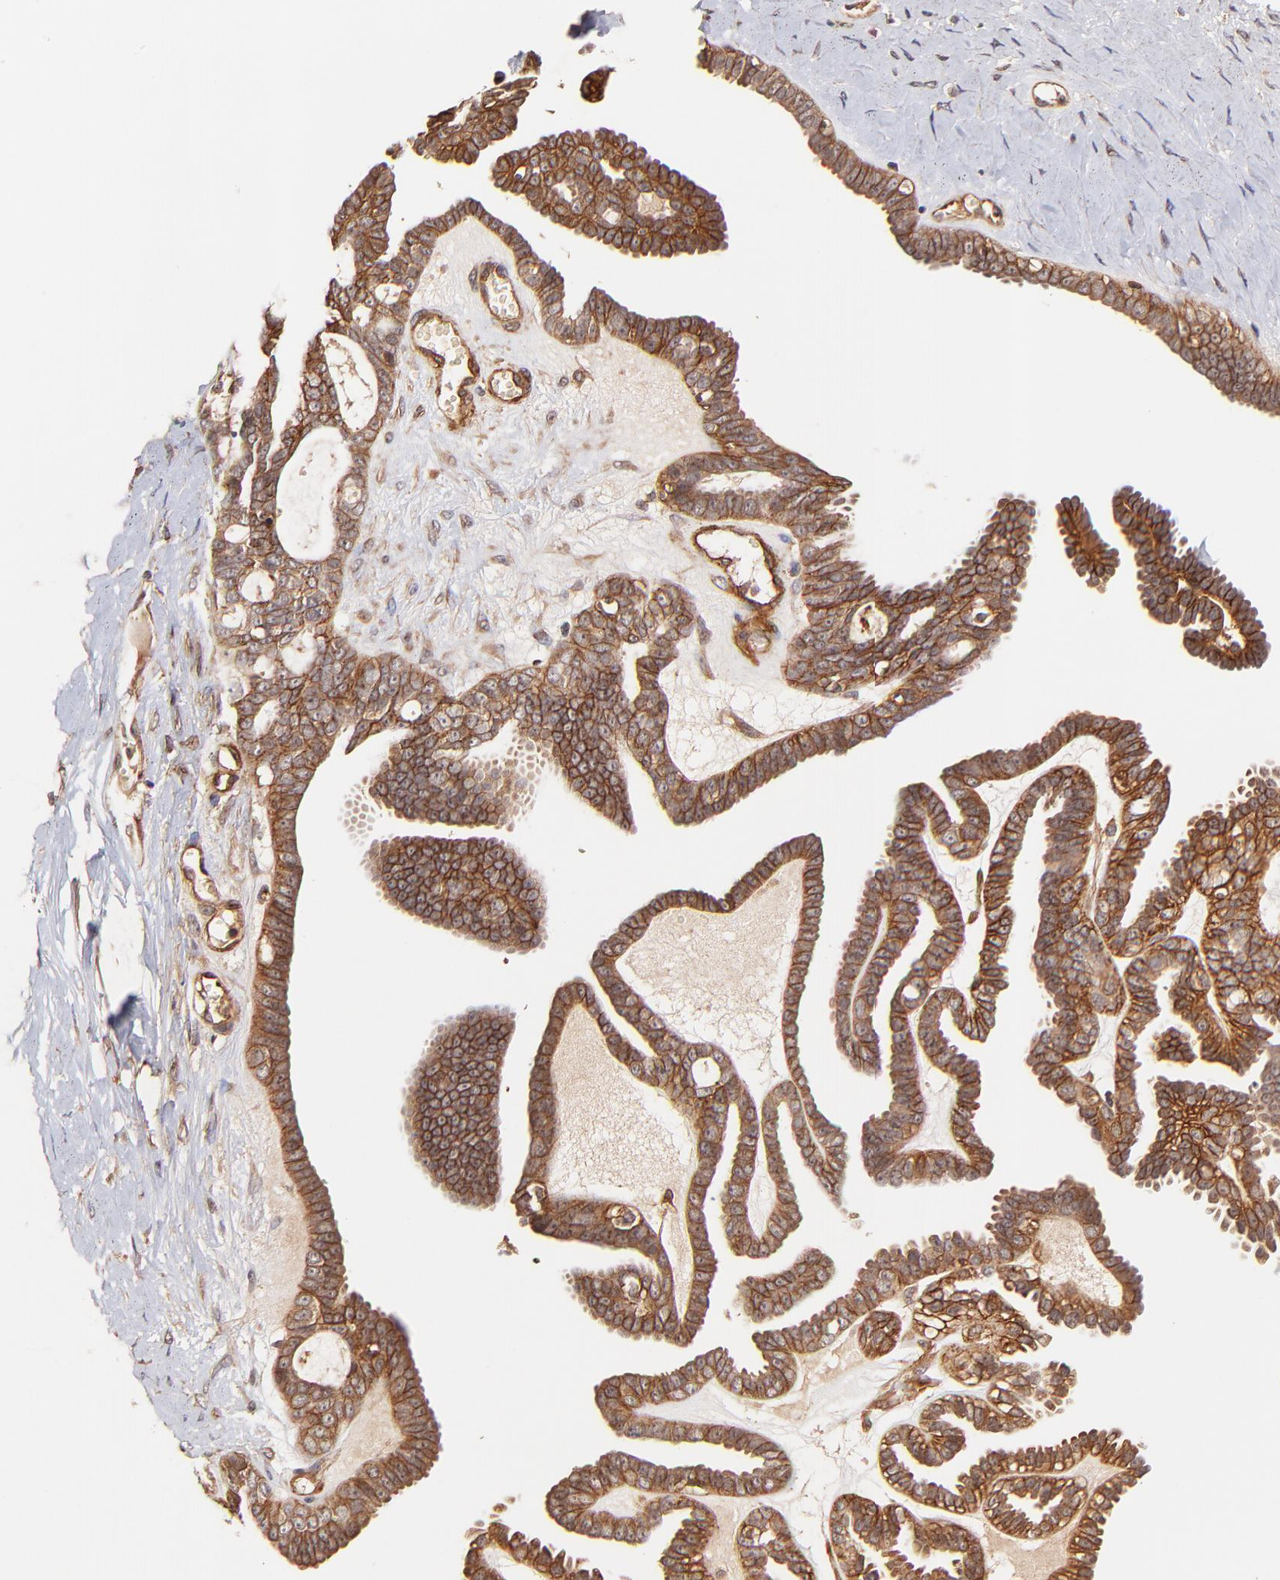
{"staining": {"intensity": "strong", "quantity": ">75%", "location": "cytoplasmic/membranous"}, "tissue": "ovarian cancer", "cell_type": "Tumor cells", "image_type": "cancer", "snomed": [{"axis": "morphology", "description": "Cystadenocarcinoma, serous, NOS"}, {"axis": "topography", "description": "Ovary"}], "caption": "A micrograph of serous cystadenocarcinoma (ovarian) stained for a protein demonstrates strong cytoplasmic/membranous brown staining in tumor cells.", "gene": "ITGB1", "patient": {"sex": "female", "age": 71}}